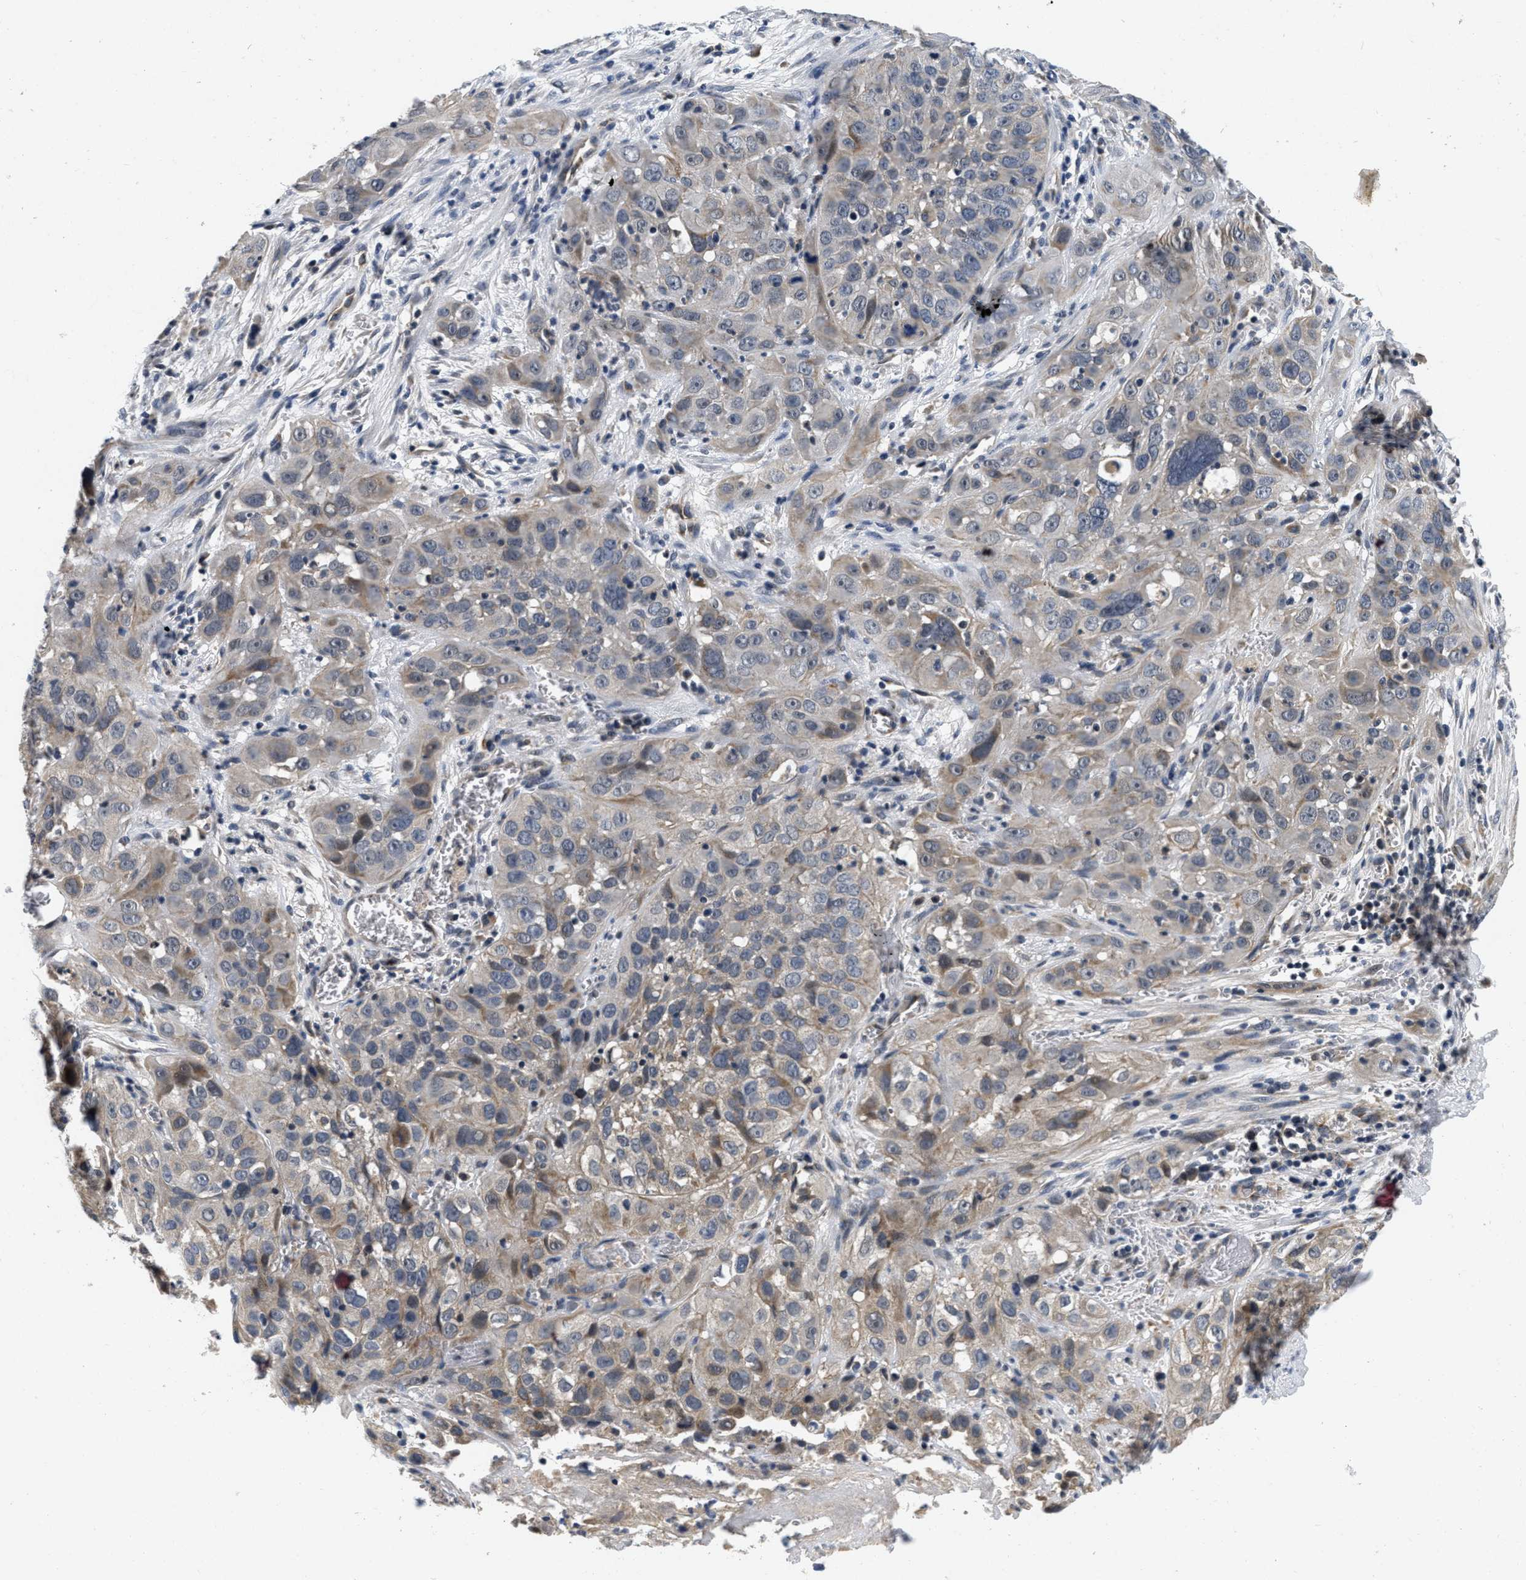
{"staining": {"intensity": "weak", "quantity": "25%-75%", "location": "cytoplasmic/membranous"}, "tissue": "cervical cancer", "cell_type": "Tumor cells", "image_type": "cancer", "snomed": [{"axis": "morphology", "description": "Squamous cell carcinoma, NOS"}, {"axis": "topography", "description": "Cervix"}], "caption": "DAB immunohistochemical staining of cervical cancer (squamous cell carcinoma) demonstrates weak cytoplasmic/membranous protein expression in about 25%-75% of tumor cells.", "gene": "PDP1", "patient": {"sex": "female", "age": 32}}